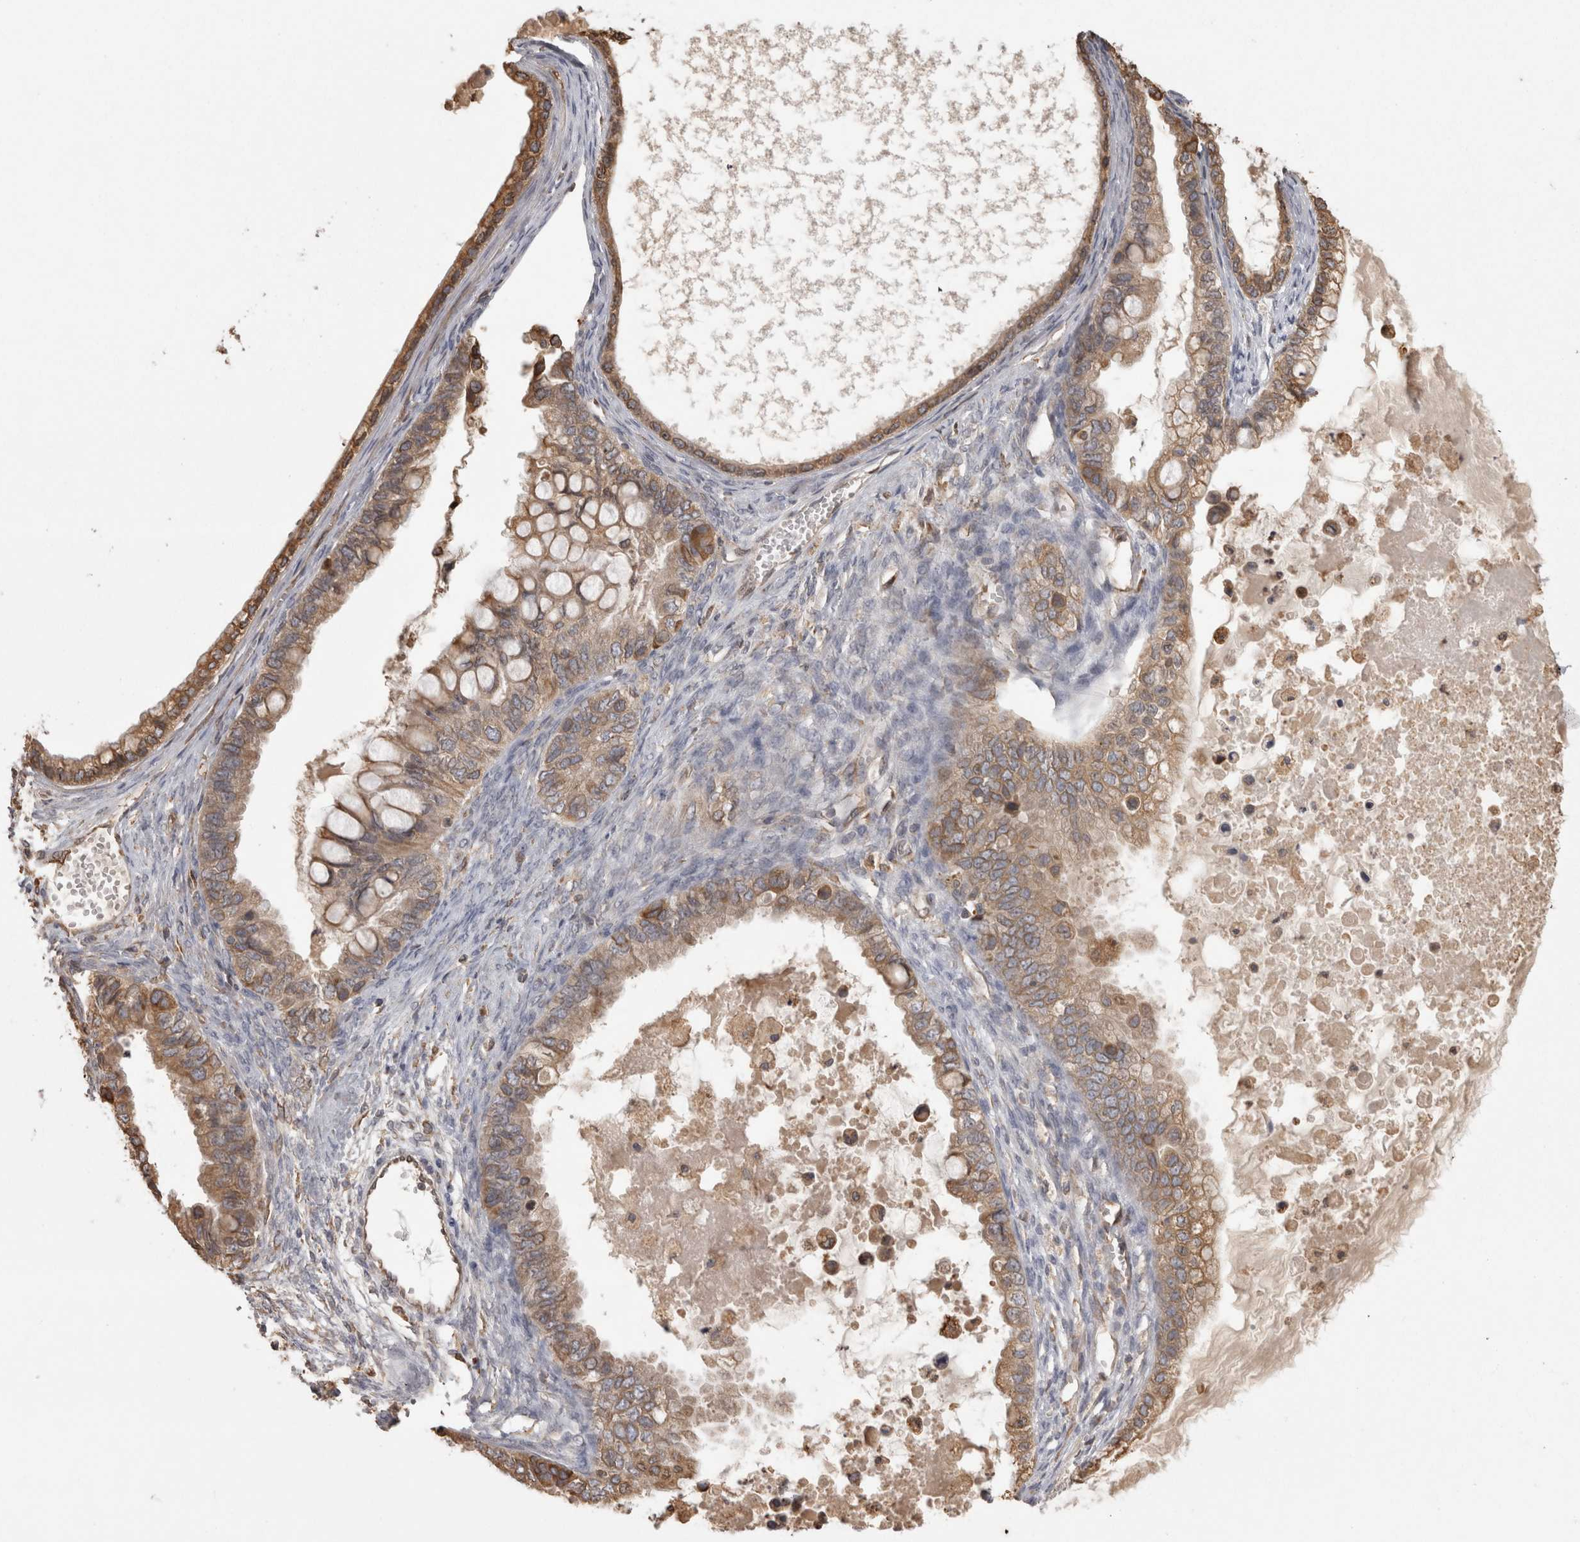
{"staining": {"intensity": "moderate", "quantity": ">75%", "location": "cytoplasmic/membranous"}, "tissue": "ovarian cancer", "cell_type": "Tumor cells", "image_type": "cancer", "snomed": [{"axis": "morphology", "description": "Cystadenocarcinoma, mucinous, NOS"}, {"axis": "topography", "description": "Ovary"}], "caption": "Immunohistochemistry photomicrograph of neoplastic tissue: mucinous cystadenocarcinoma (ovarian) stained using immunohistochemistry exhibits medium levels of moderate protein expression localized specifically in the cytoplasmic/membranous of tumor cells, appearing as a cytoplasmic/membranous brown color.", "gene": "PON2", "patient": {"sex": "female", "age": 80}}